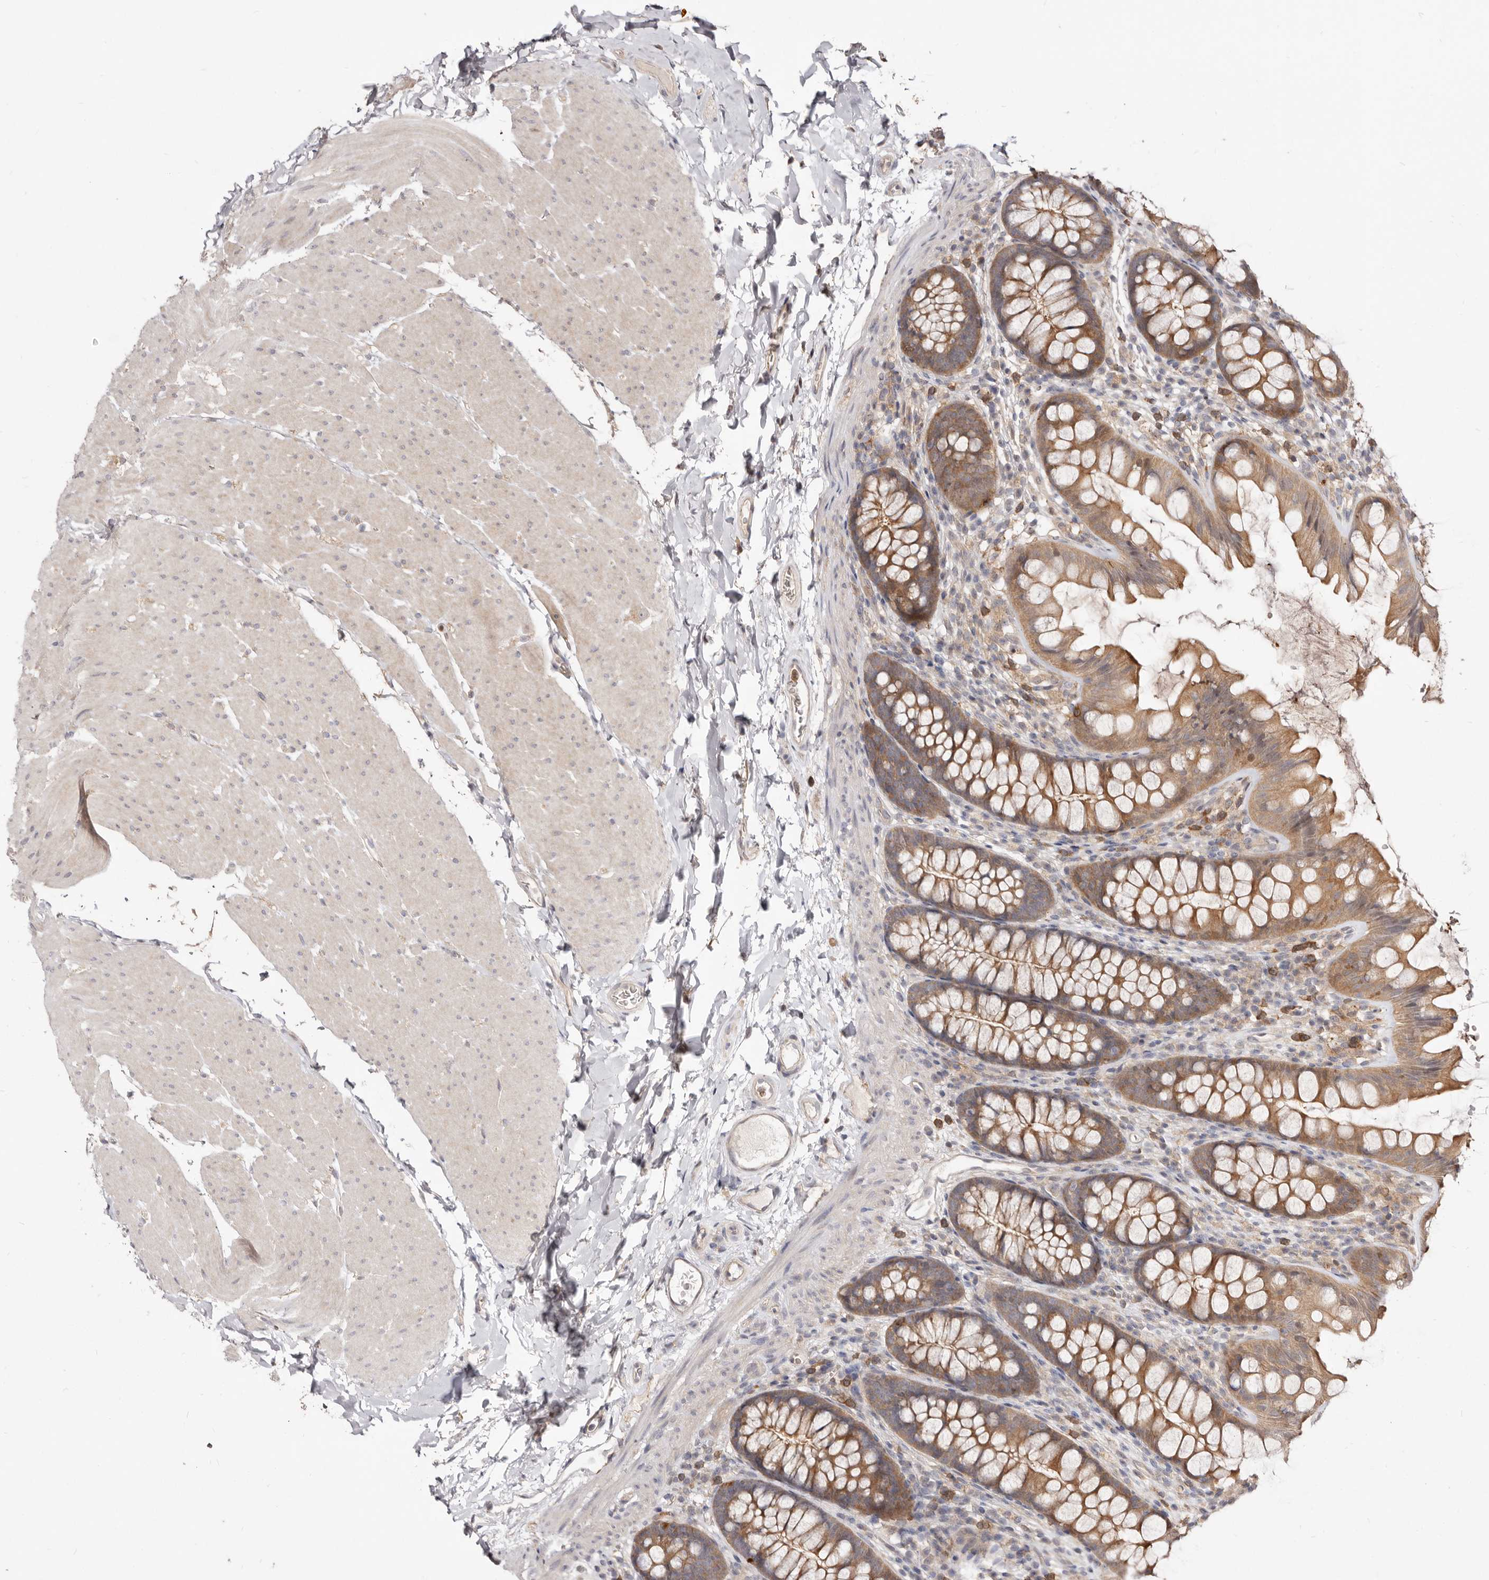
{"staining": {"intensity": "weak", "quantity": "25%-75%", "location": "cytoplasmic/membranous"}, "tissue": "colon", "cell_type": "Endothelial cells", "image_type": "normal", "snomed": [{"axis": "morphology", "description": "Normal tissue, NOS"}, {"axis": "topography", "description": "Colon"}], "caption": "Protein staining exhibits weak cytoplasmic/membranous positivity in approximately 25%-75% of endothelial cells in unremarkable colon.", "gene": "TC2N", "patient": {"sex": "female", "age": 62}}